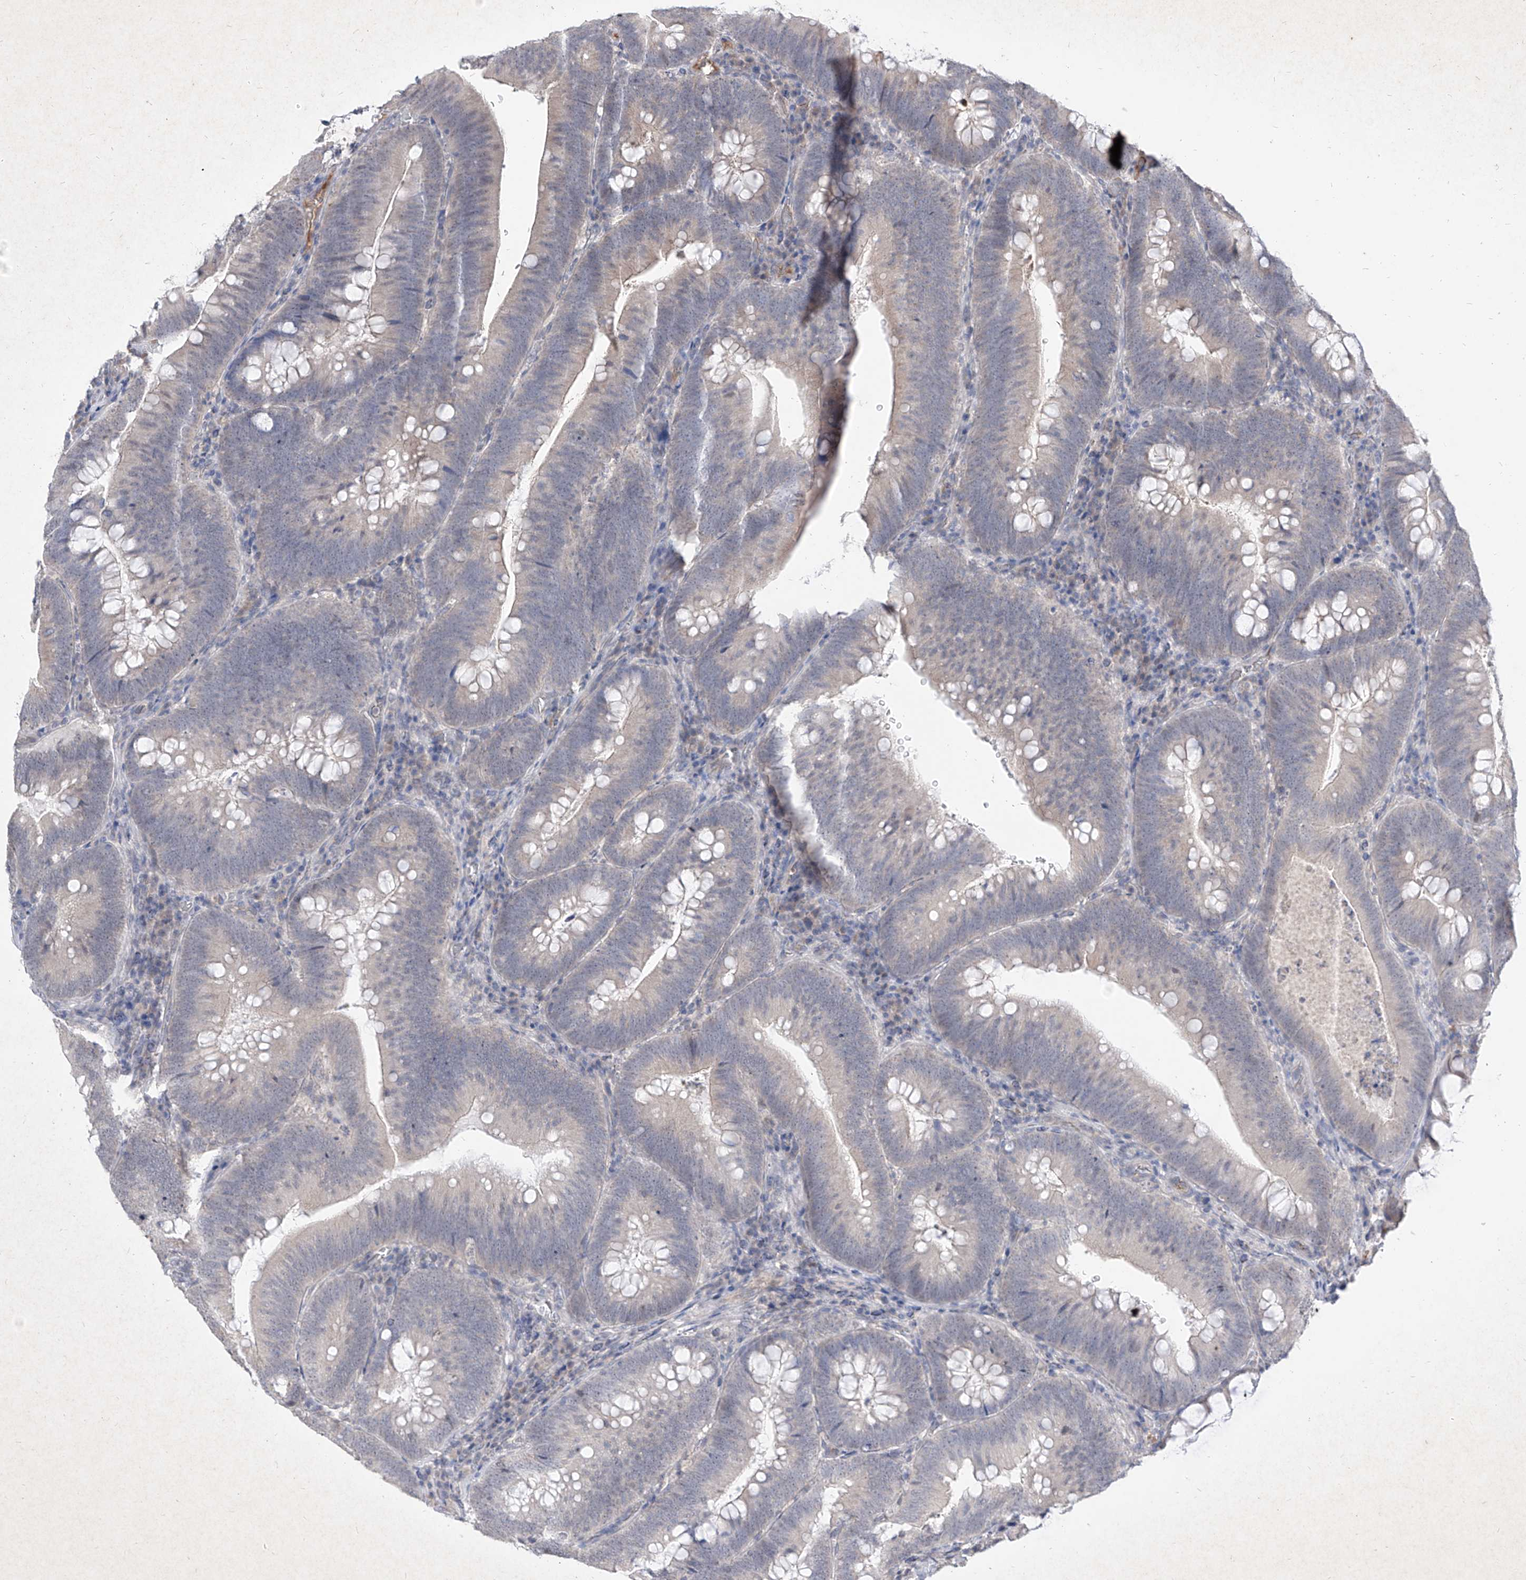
{"staining": {"intensity": "negative", "quantity": "none", "location": "none"}, "tissue": "colorectal cancer", "cell_type": "Tumor cells", "image_type": "cancer", "snomed": [{"axis": "morphology", "description": "Normal tissue, NOS"}, {"axis": "topography", "description": "Colon"}], "caption": "This is an immunohistochemistry (IHC) photomicrograph of human colorectal cancer. There is no staining in tumor cells.", "gene": "C4A", "patient": {"sex": "female", "age": 82}}